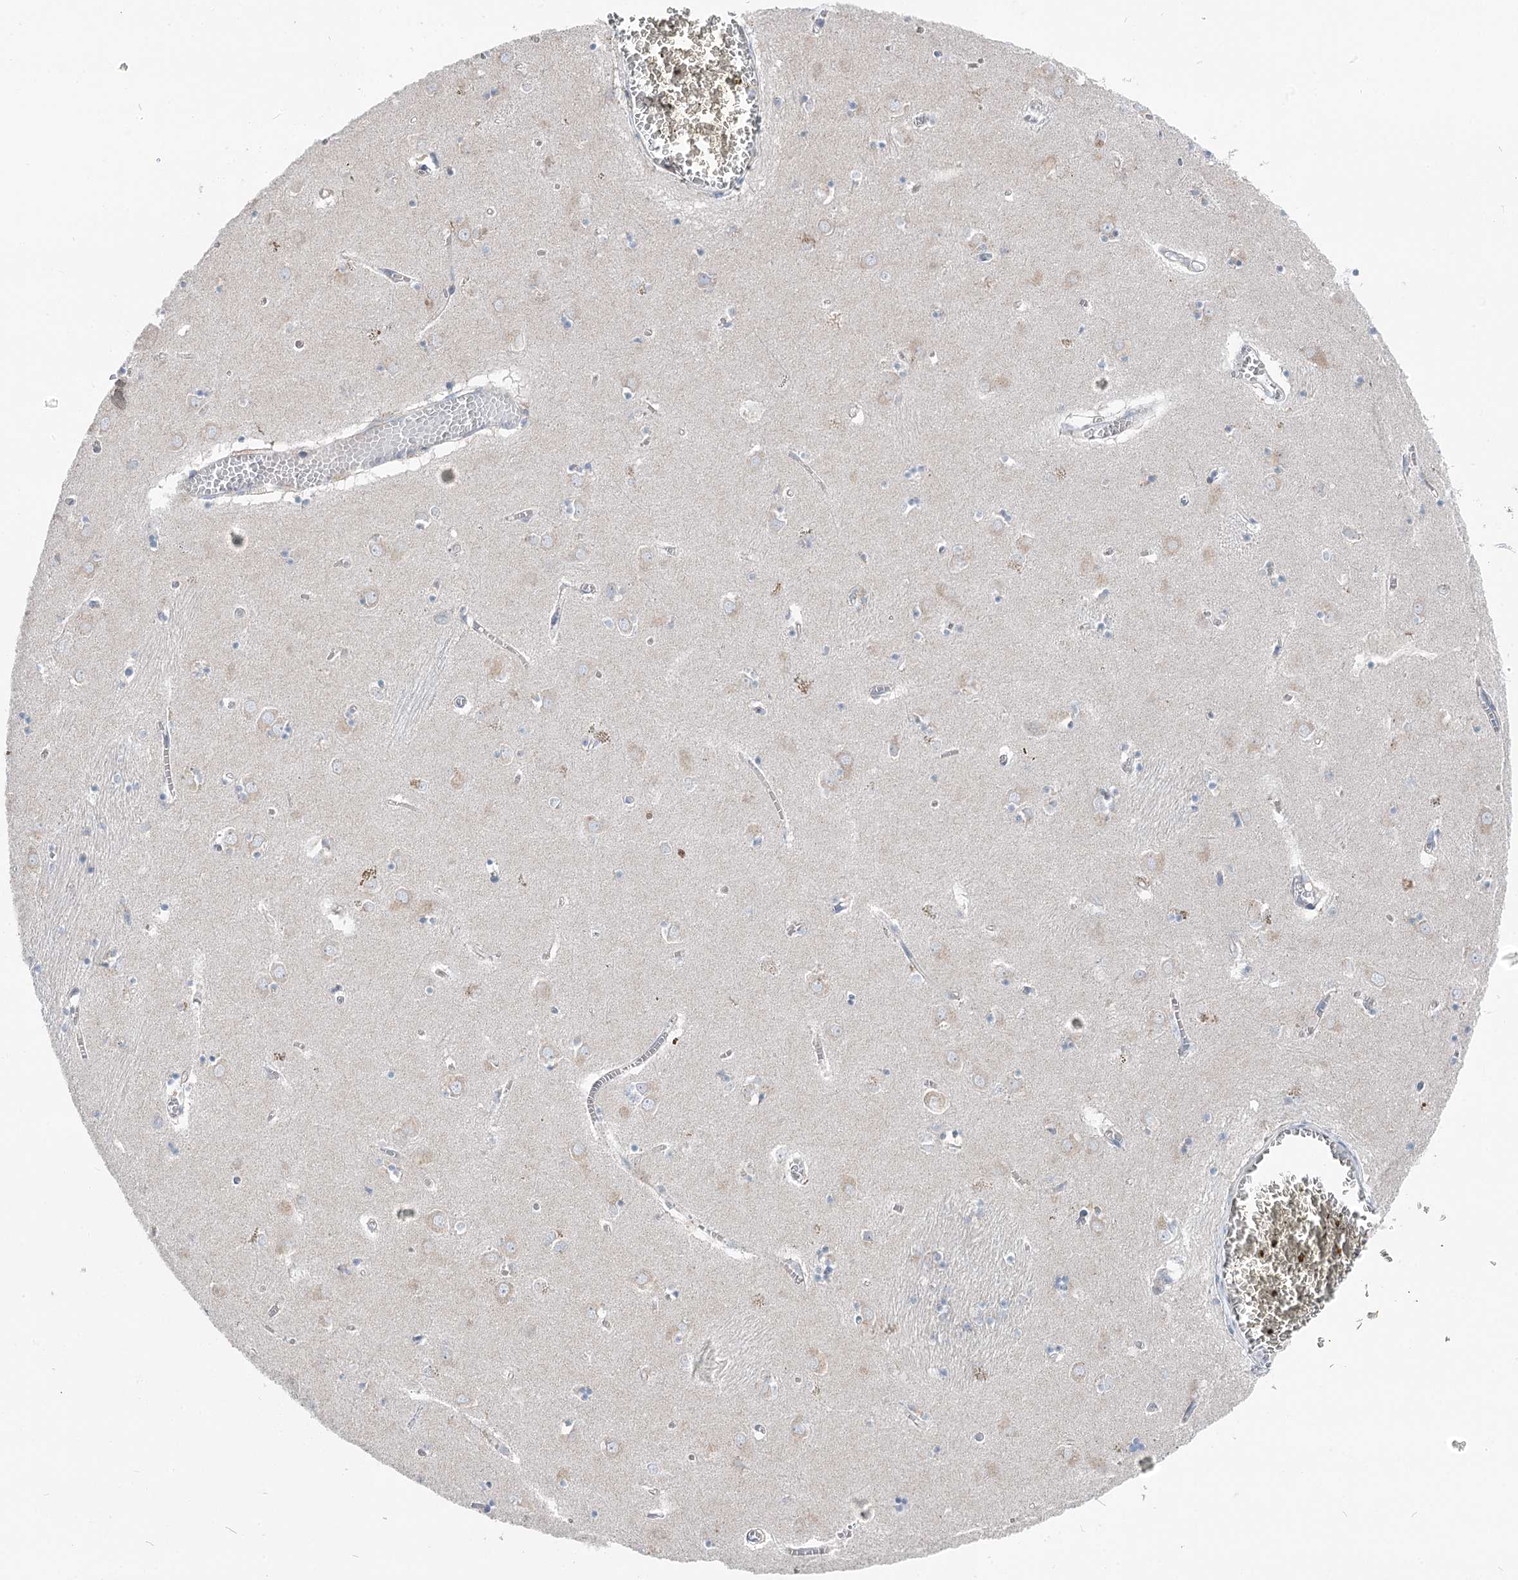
{"staining": {"intensity": "negative", "quantity": "none", "location": "none"}, "tissue": "caudate", "cell_type": "Glial cells", "image_type": "normal", "snomed": [{"axis": "morphology", "description": "Normal tissue, NOS"}, {"axis": "topography", "description": "Lateral ventricle wall"}], "caption": "DAB immunohistochemical staining of normal caudate displays no significant staining in glial cells.", "gene": "POGLUT1", "patient": {"sex": "male", "age": 70}}